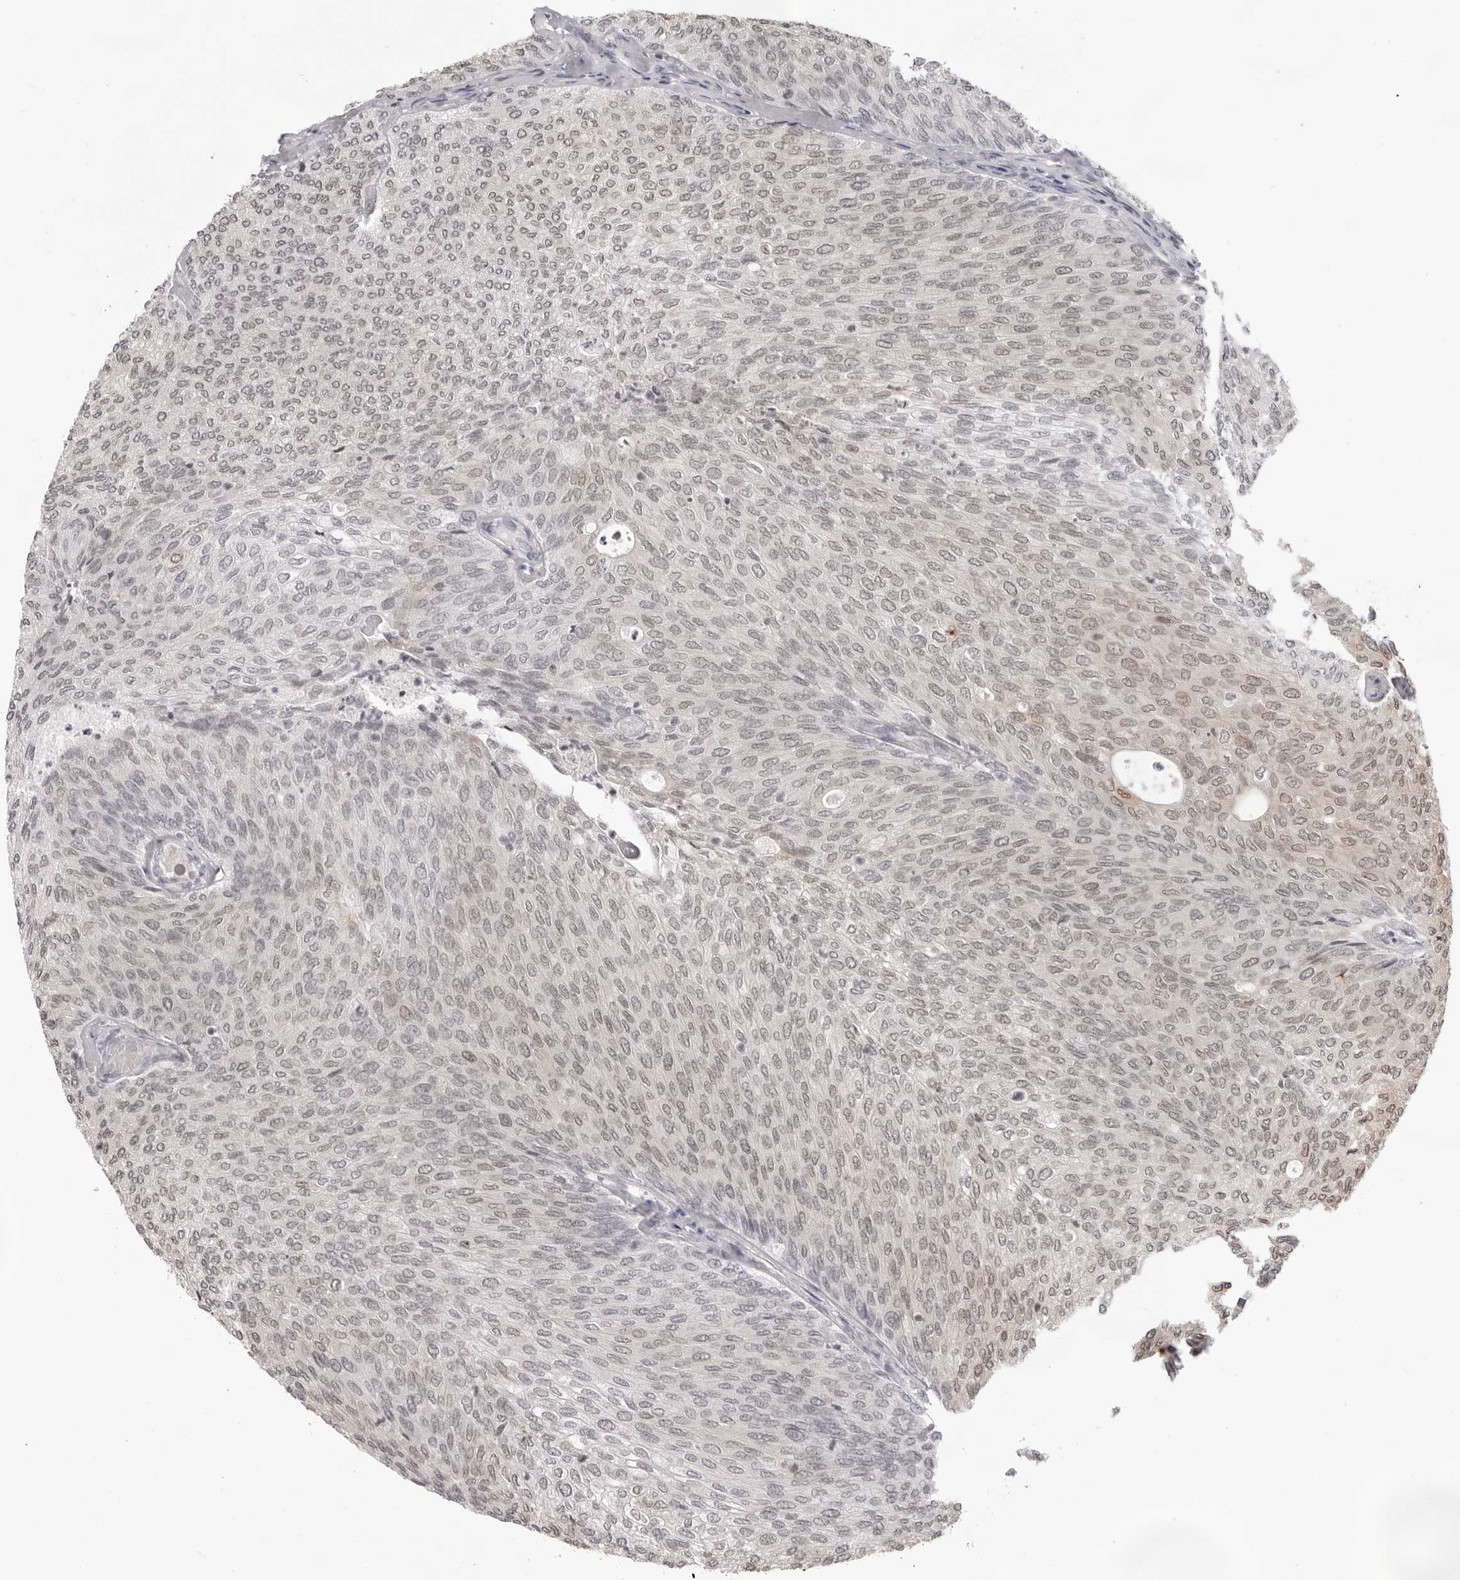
{"staining": {"intensity": "weak", "quantity": ">75%", "location": "nuclear"}, "tissue": "urothelial cancer", "cell_type": "Tumor cells", "image_type": "cancer", "snomed": [{"axis": "morphology", "description": "Urothelial carcinoma, Low grade"}, {"axis": "topography", "description": "Urinary bladder"}], "caption": "A micrograph of urothelial carcinoma (low-grade) stained for a protein displays weak nuclear brown staining in tumor cells.", "gene": "SRGAP2", "patient": {"sex": "female", "age": 79}}